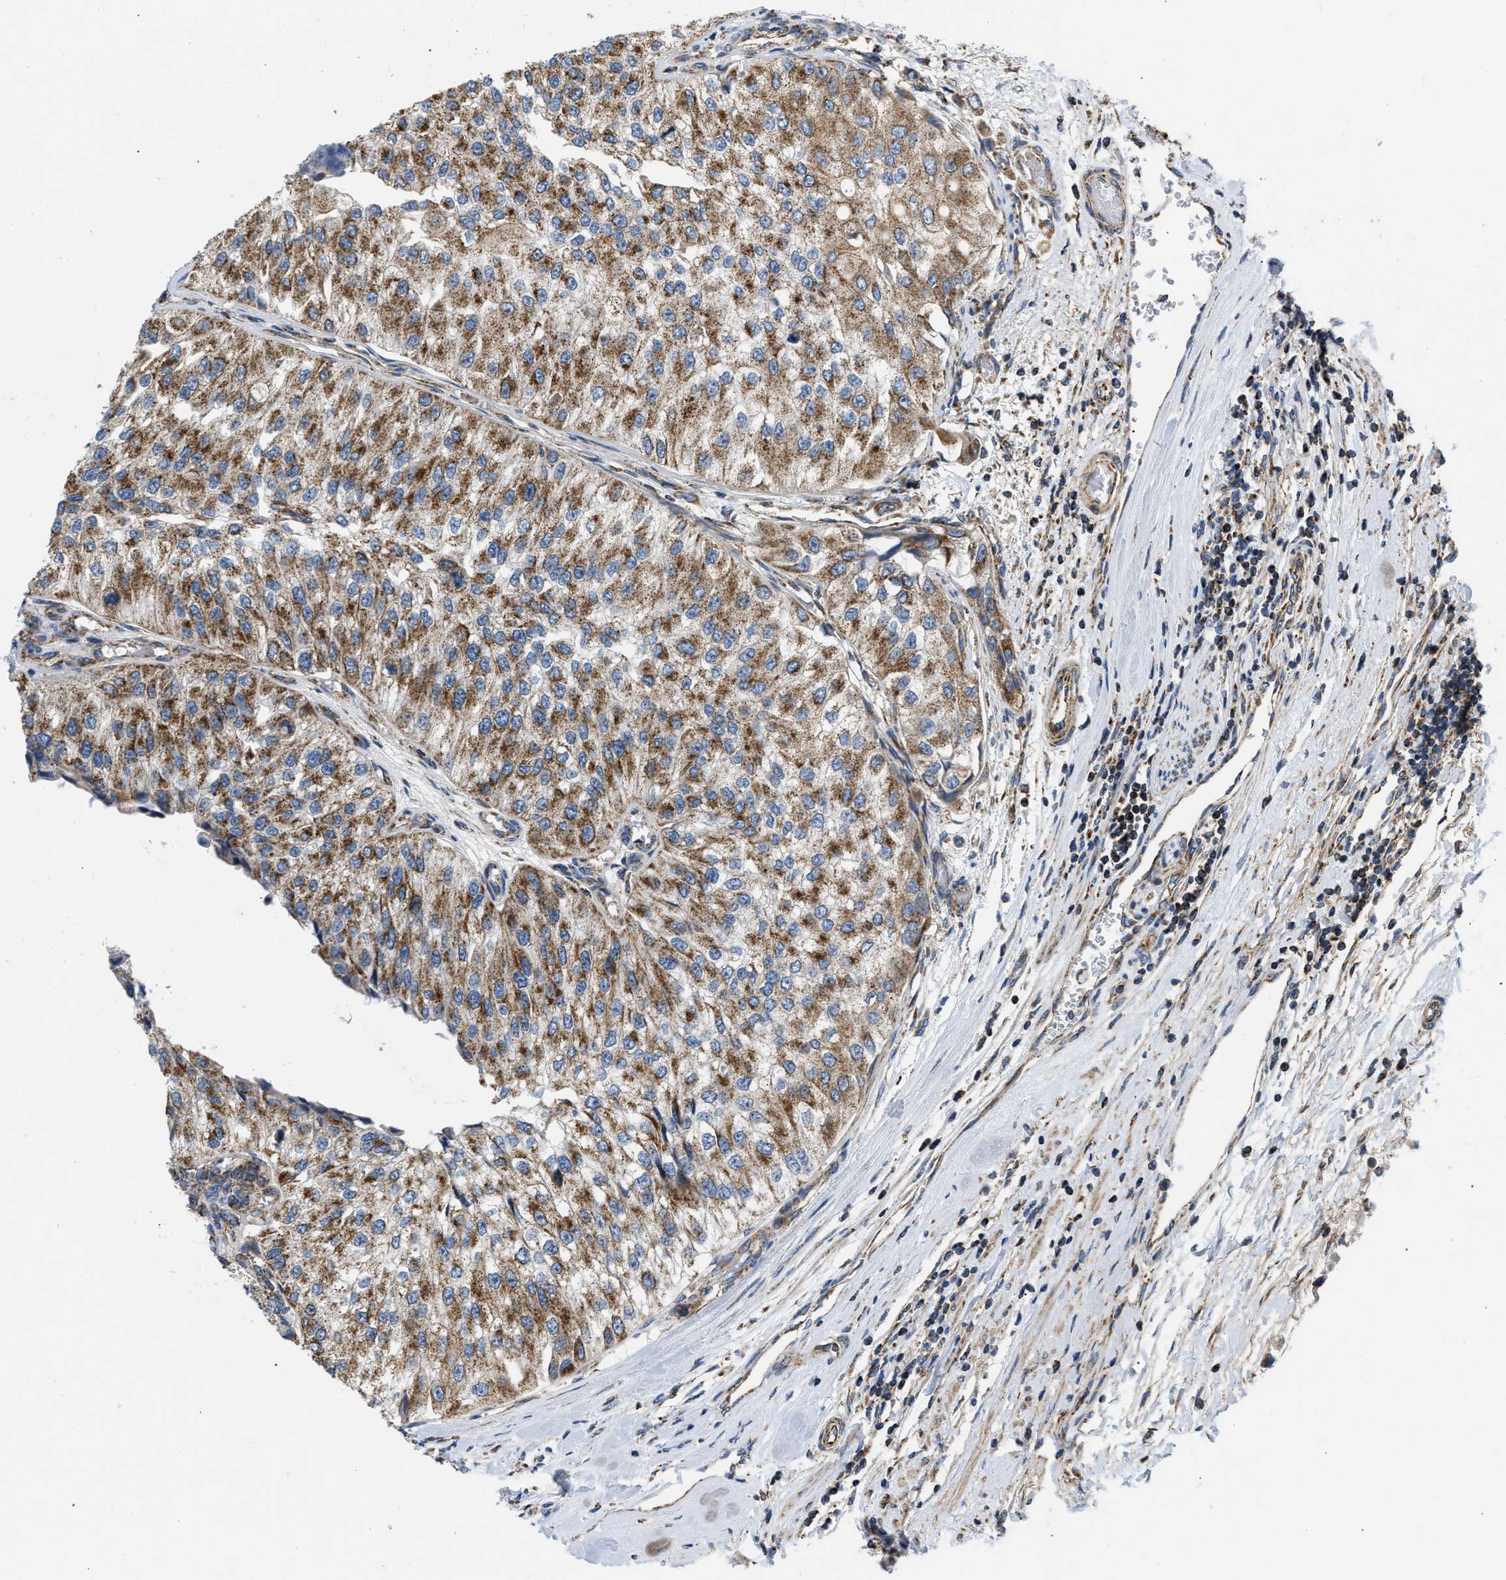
{"staining": {"intensity": "moderate", "quantity": ">75%", "location": "cytoplasmic/membranous"}, "tissue": "urothelial cancer", "cell_type": "Tumor cells", "image_type": "cancer", "snomed": [{"axis": "morphology", "description": "Urothelial carcinoma, High grade"}, {"axis": "topography", "description": "Kidney"}, {"axis": "topography", "description": "Urinary bladder"}], "caption": "The image reveals a brown stain indicating the presence of a protein in the cytoplasmic/membranous of tumor cells in urothelial cancer. Nuclei are stained in blue.", "gene": "OPTN", "patient": {"sex": "male", "age": 77}}